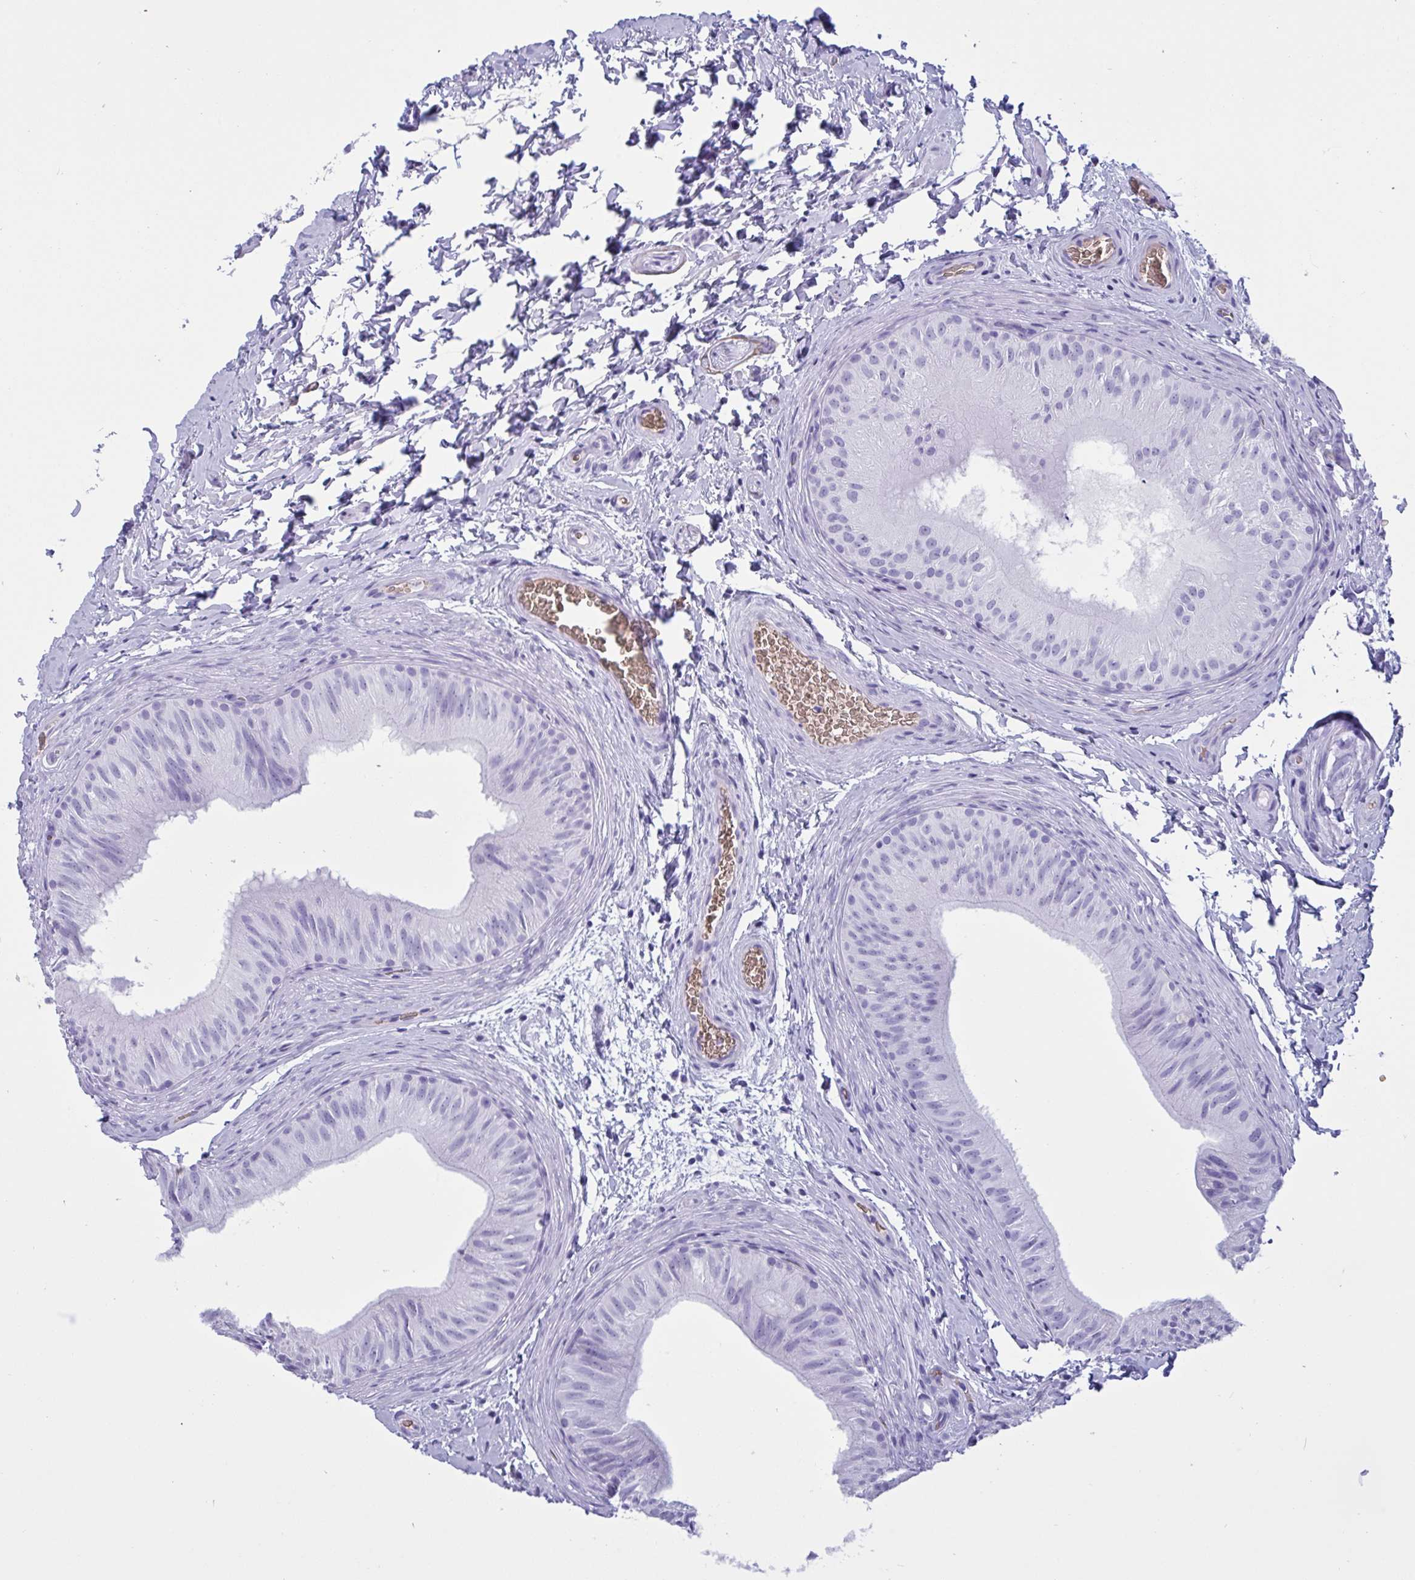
{"staining": {"intensity": "negative", "quantity": "none", "location": "none"}, "tissue": "epididymis", "cell_type": "Glandular cells", "image_type": "normal", "snomed": [{"axis": "morphology", "description": "Normal tissue, NOS"}, {"axis": "topography", "description": "Epididymis"}], "caption": "High power microscopy histopathology image of an IHC histopathology image of unremarkable epididymis, revealing no significant staining in glandular cells. (Stains: DAB (3,3'-diaminobenzidine) immunohistochemistry (IHC) with hematoxylin counter stain, Microscopy: brightfield microscopy at high magnification).", "gene": "SLC2A1", "patient": {"sex": "male", "age": 24}}